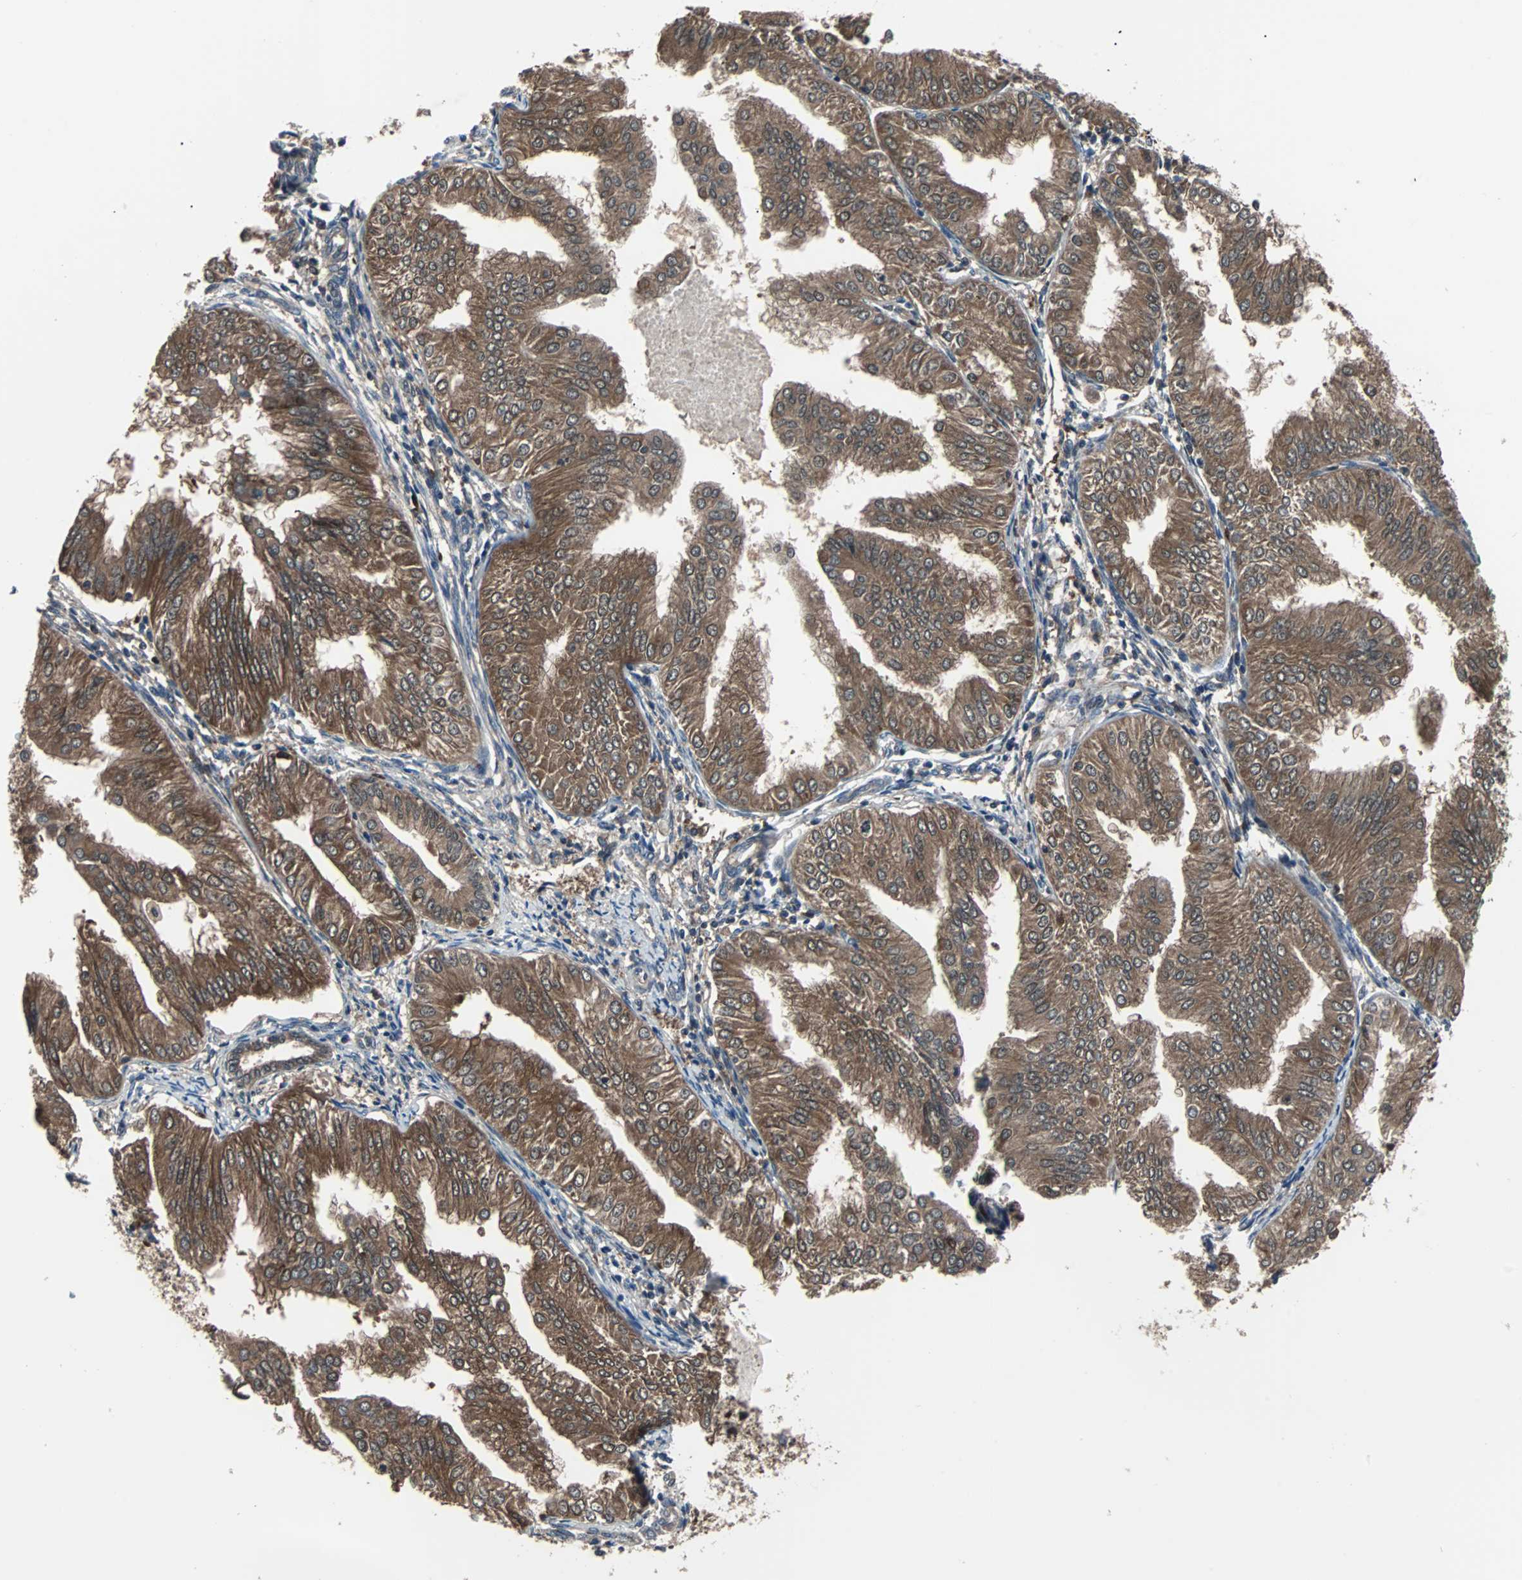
{"staining": {"intensity": "strong", "quantity": ">75%", "location": "cytoplasmic/membranous"}, "tissue": "endometrial cancer", "cell_type": "Tumor cells", "image_type": "cancer", "snomed": [{"axis": "morphology", "description": "Adenocarcinoma, NOS"}, {"axis": "topography", "description": "Endometrium"}], "caption": "Immunohistochemistry staining of endometrial adenocarcinoma, which shows high levels of strong cytoplasmic/membranous positivity in about >75% of tumor cells indicating strong cytoplasmic/membranous protein expression. The staining was performed using DAB (3,3'-diaminobenzidine) (brown) for protein detection and nuclei were counterstained in hematoxylin (blue).", "gene": "PAK1", "patient": {"sex": "female", "age": 53}}